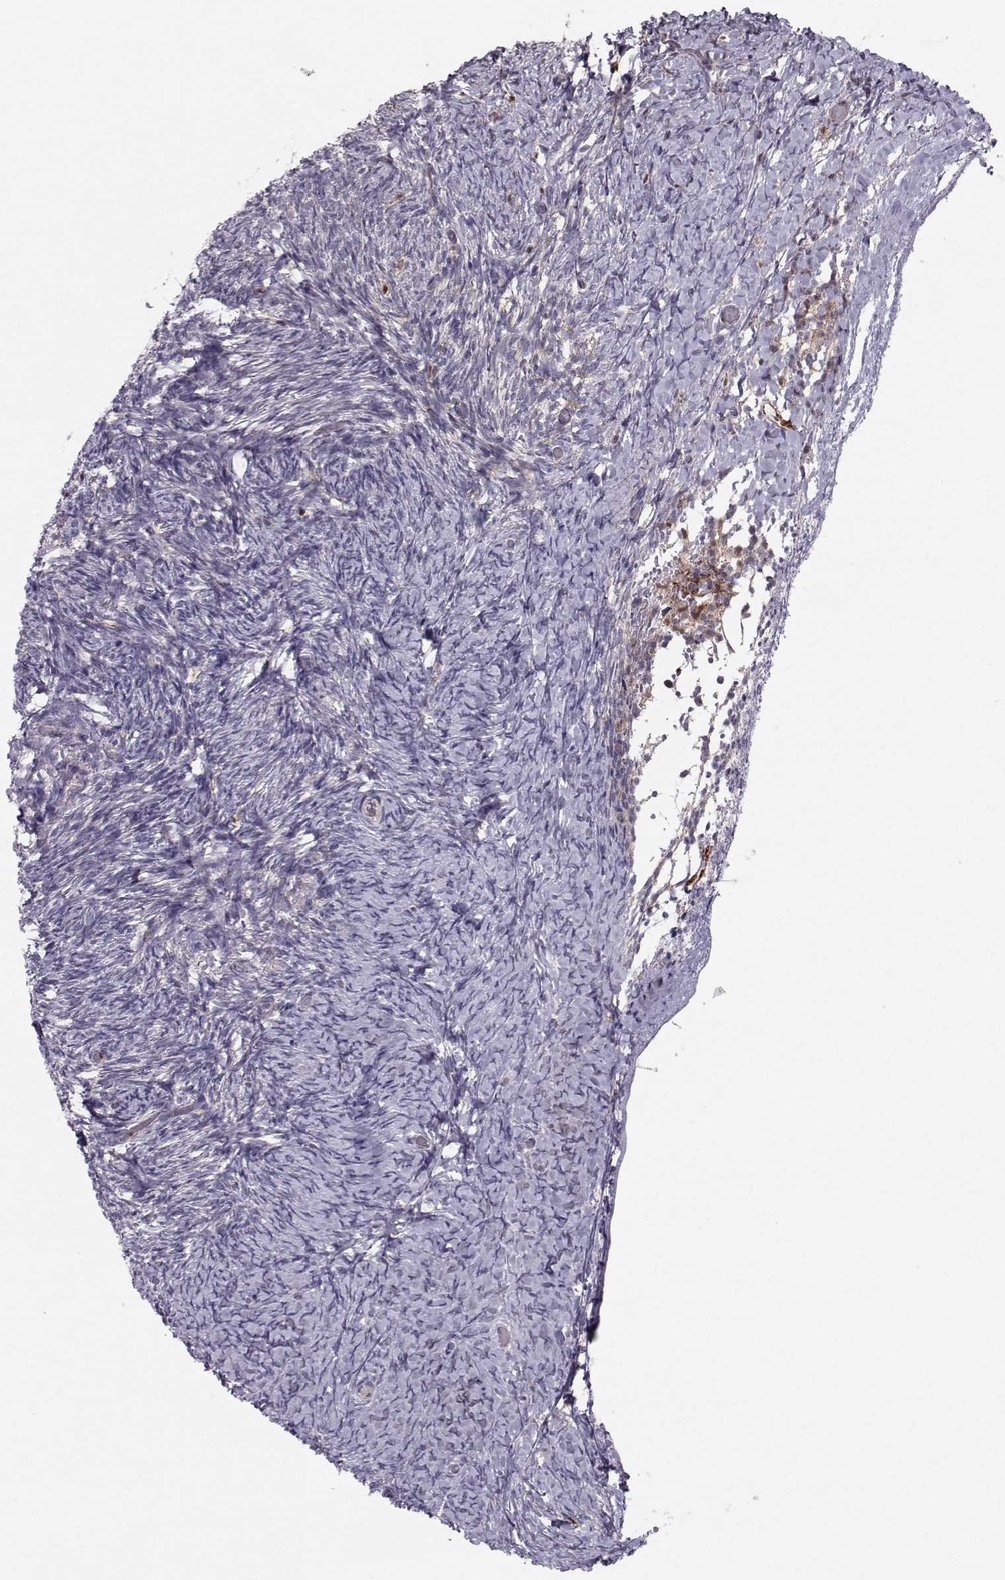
{"staining": {"intensity": "strong", "quantity": "<25%", "location": "cytoplasmic/membranous"}, "tissue": "ovary", "cell_type": "Follicle cells", "image_type": "normal", "snomed": [{"axis": "morphology", "description": "Normal tissue, NOS"}, {"axis": "topography", "description": "Ovary"}], "caption": "An immunohistochemistry image of normal tissue is shown. Protein staining in brown highlights strong cytoplasmic/membranous positivity in ovary within follicle cells.", "gene": "ASB16", "patient": {"sex": "female", "age": 39}}